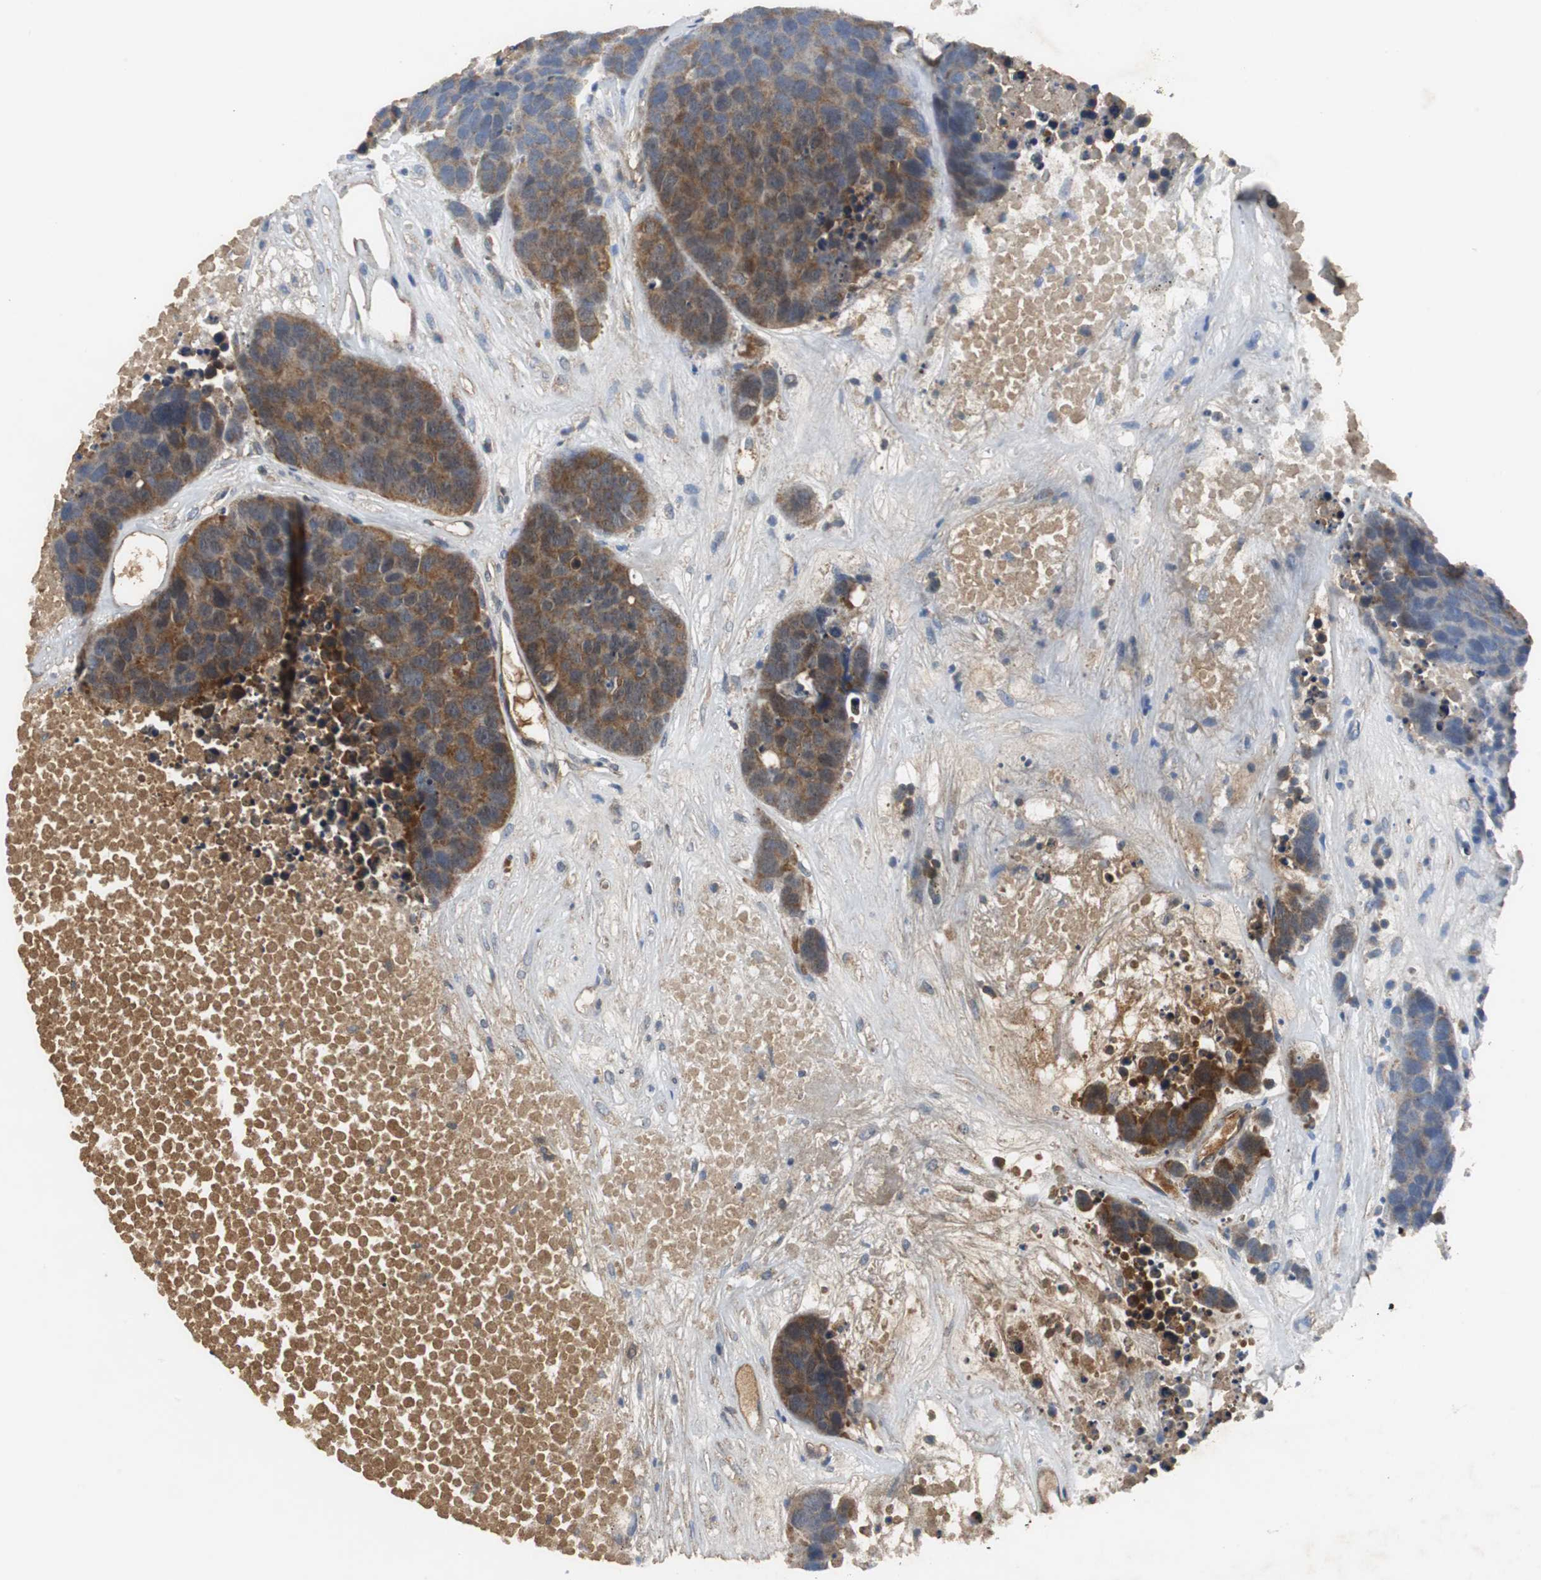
{"staining": {"intensity": "strong", "quantity": ">75%", "location": "cytoplasmic/membranous"}, "tissue": "carcinoid", "cell_type": "Tumor cells", "image_type": "cancer", "snomed": [{"axis": "morphology", "description": "Carcinoid, malignant, NOS"}, {"axis": "topography", "description": "Lung"}], "caption": "Brown immunohistochemical staining in human carcinoid (malignant) reveals strong cytoplasmic/membranous positivity in approximately >75% of tumor cells.", "gene": "VBP1", "patient": {"sex": "male", "age": 60}}